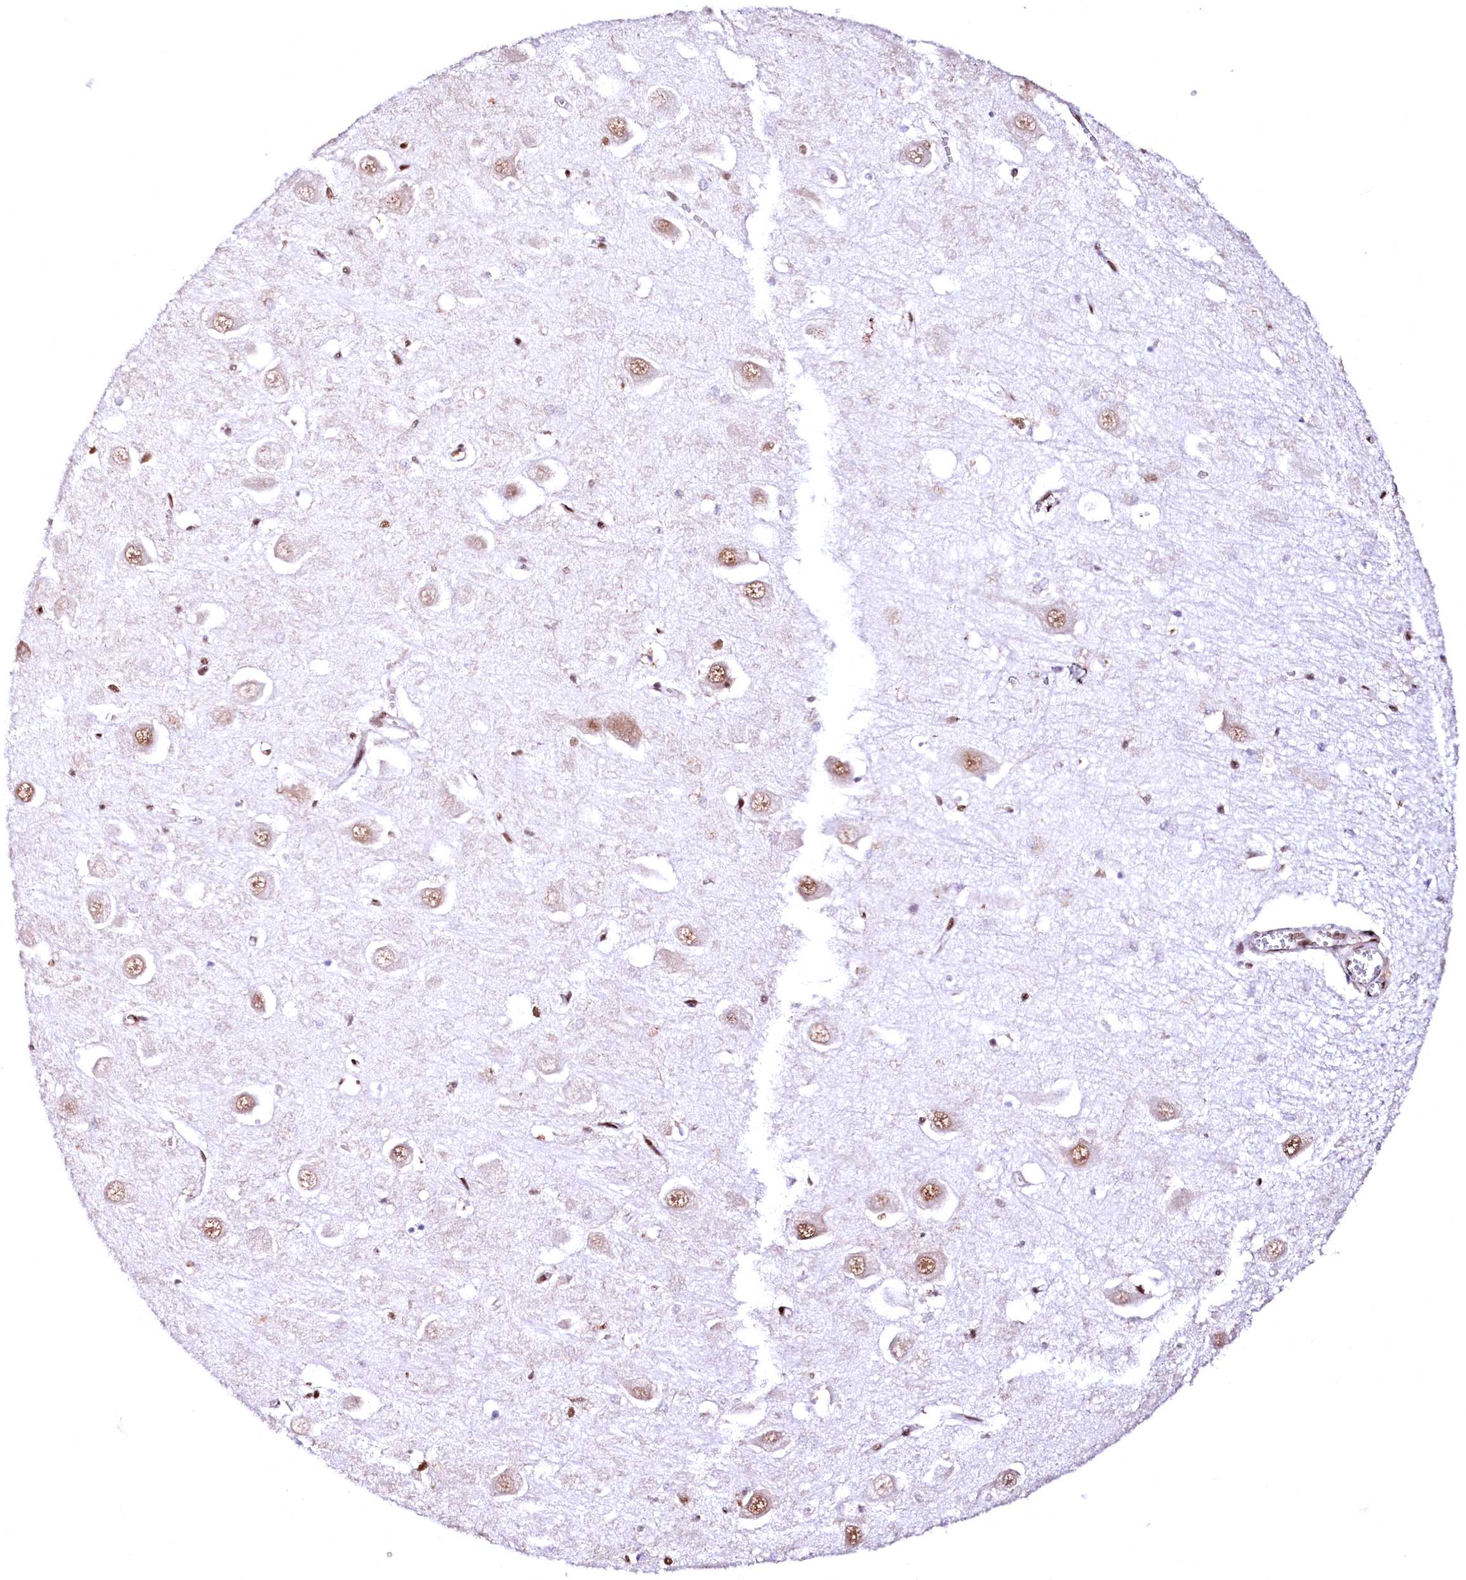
{"staining": {"intensity": "strong", "quantity": ">75%", "location": "nuclear"}, "tissue": "hippocampus", "cell_type": "Glial cells", "image_type": "normal", "snomed": [{"axis": "morphology", "description": "Normal tissue, NOS"}, {"axis": "topography", "description": "Hippocampus"}], "caption": "The histopathology image reveals staining of unremarkable hippocampus, revealing strong nuclear protein positivity (brown color) within glial cells. The protein is stained brown, and the nuclei are stained in blue (DAB (3,3'-diaminobenzidine) IHC with brightfield microscopy, high magnification).", "gene": "CPSF6", "patient": {"sex": "male", "age": 70}}